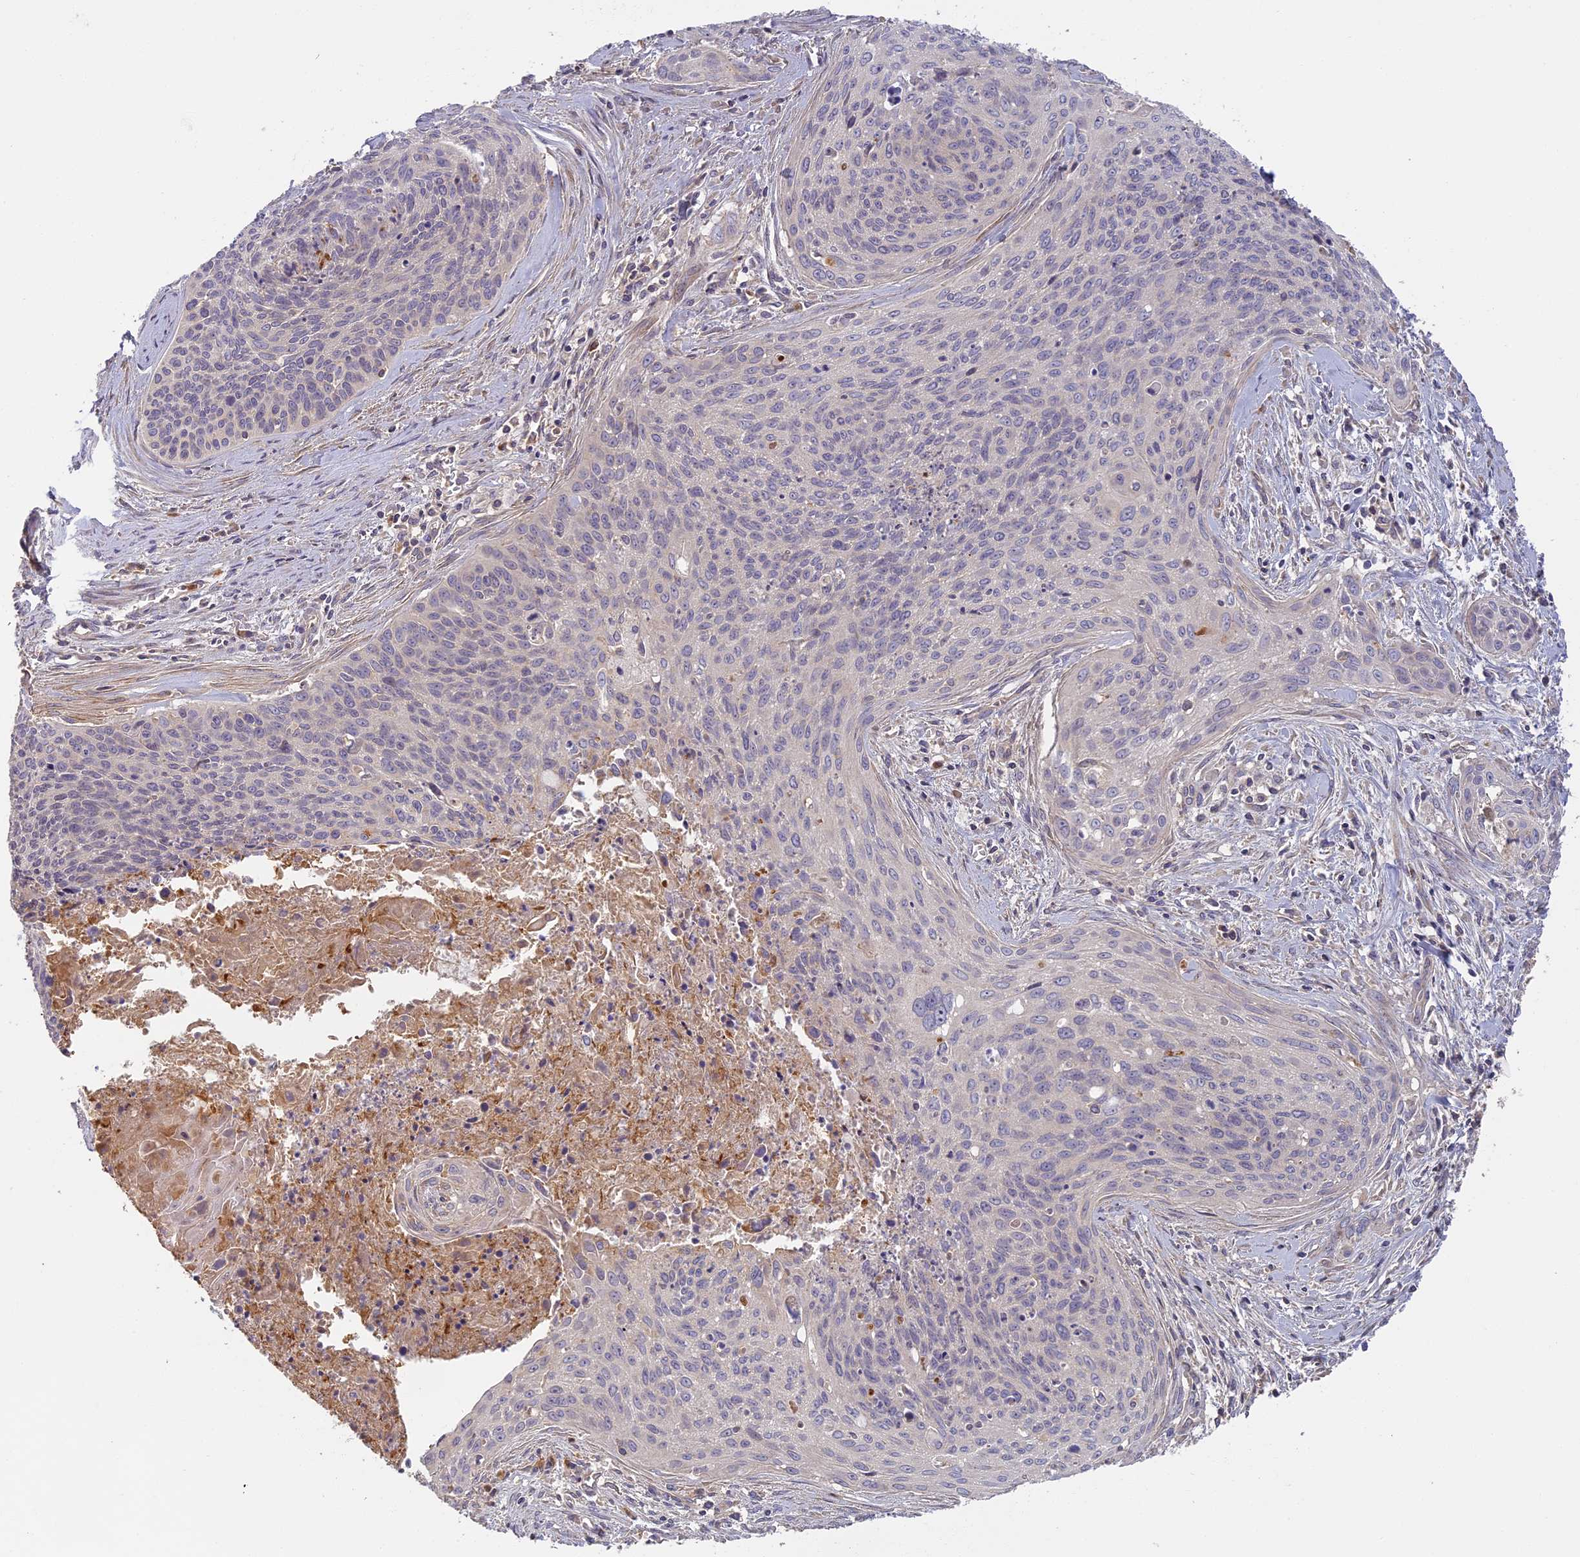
{"staining": {"intensity": "negative", "quantity": "none", "location": "none"}, "tissue": "cervical cancer", "cell_type": "Tumor cells", "image_type": "cancer", "snomed": [{"axis": "morphology", "description": "Squamous cell carcinoma, NOS"}, {"axis": "topography", "description": "Cervix"}], "caption": "Immunohistochemistry micrograph of cervical cancer stained for a protein (brown), which shows no staining in tumor cells.", "gene": "AP4E1", "patient": {"sex": "female", "age": 55}}